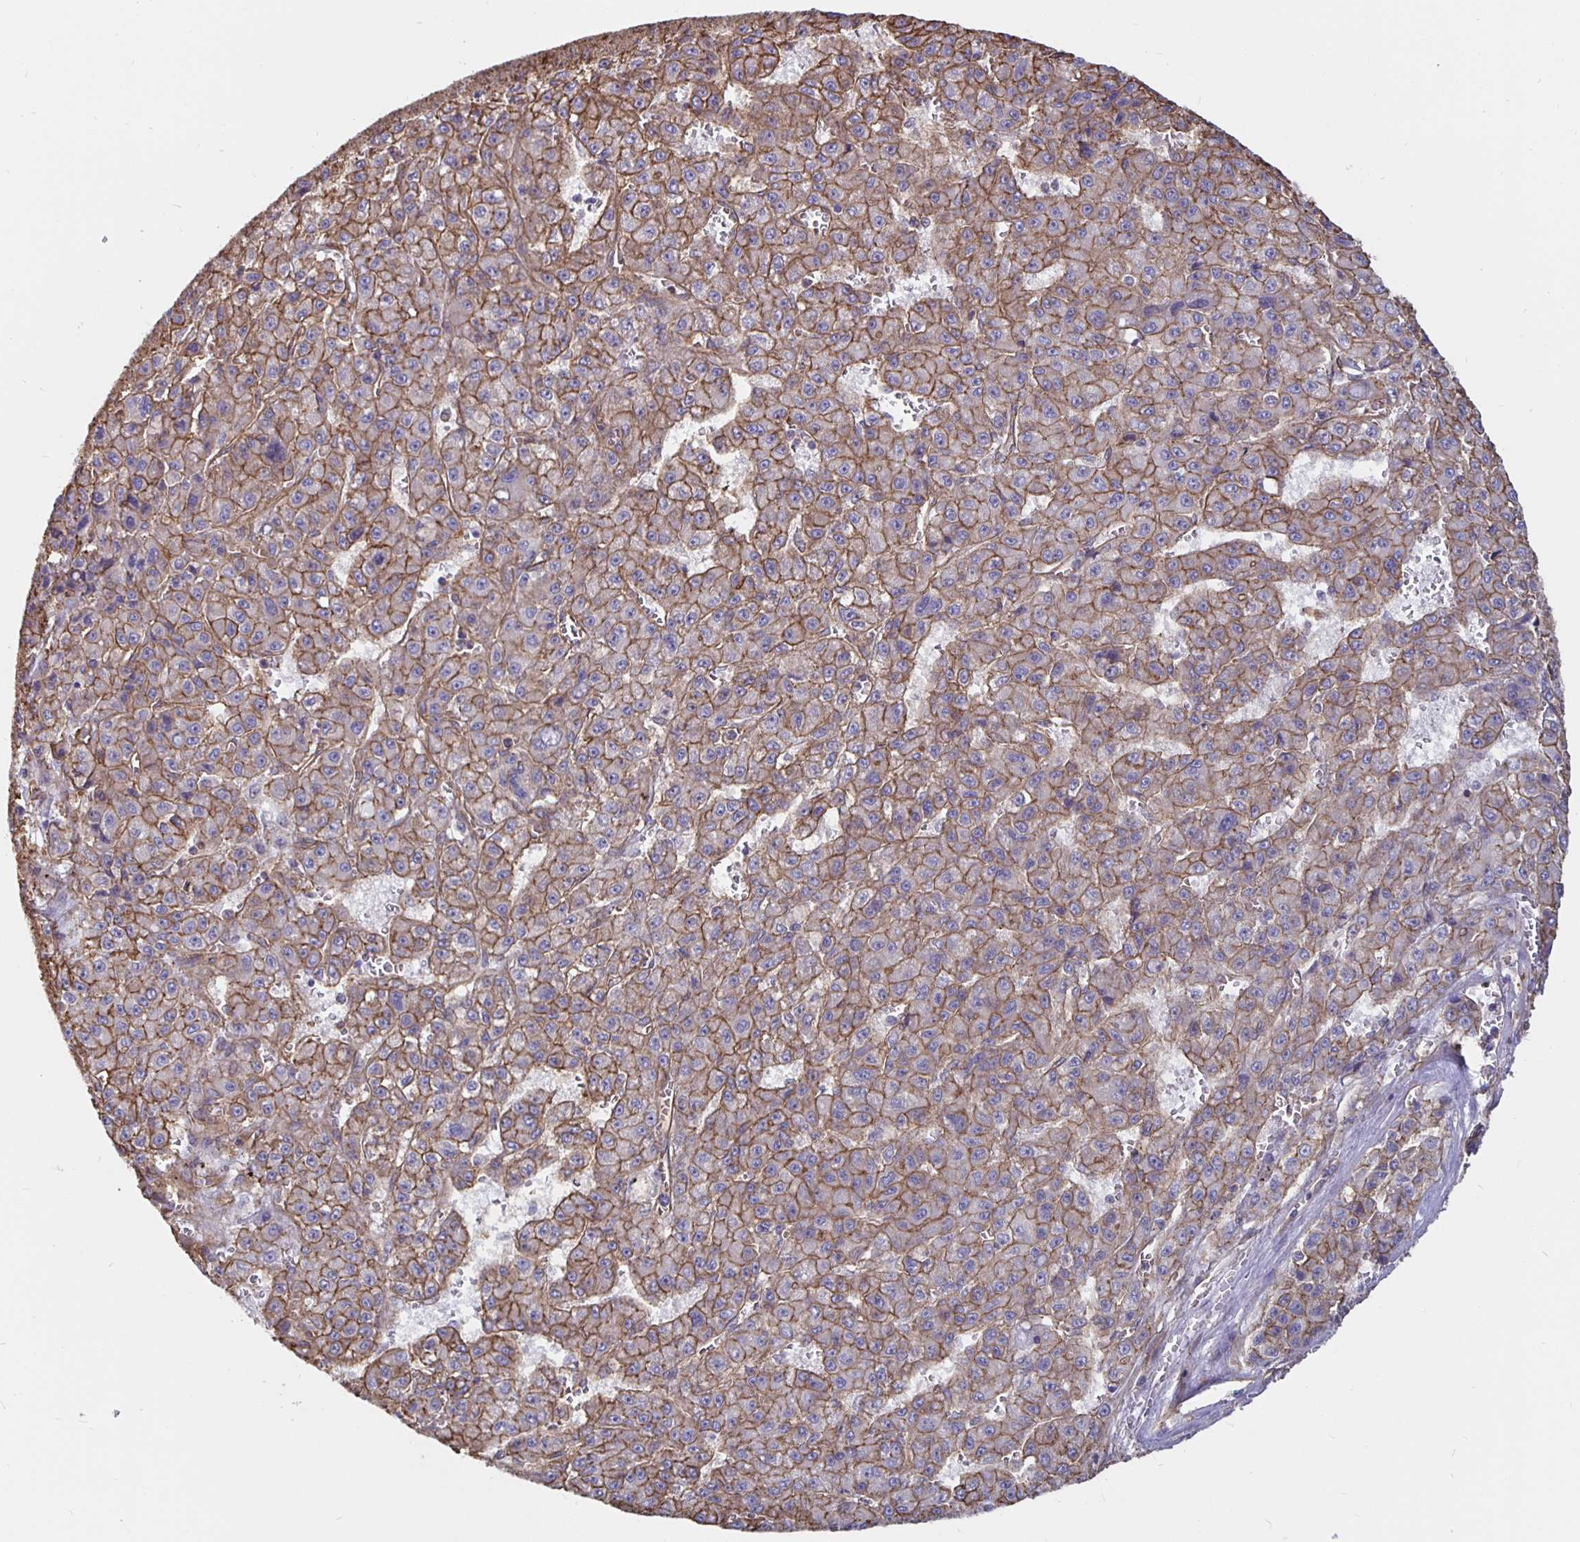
{"staining": {"intensity": "strong", "quantity": ">75%", "location": "cytoplasmic/membranous"}, "tissue": "liver cancer", "cell_type": "Tumor cells", "image_type": "cancer", "snomed": [{"axis": "morphology", "description": "Carcinoma, Hepatocellular, NOS"}, {"axis": "topography", "description": "Liver"}], "caption": "A photomicrograph showing strong cytoplasmic/membranous expression in approximately >75% of tumor cells in hepatocellular carcinoma (liver), as visualized by brown immunohistochemical staining.", "gene": "ARHGEF39", "patient": {"sex": "male", "age": 70}}